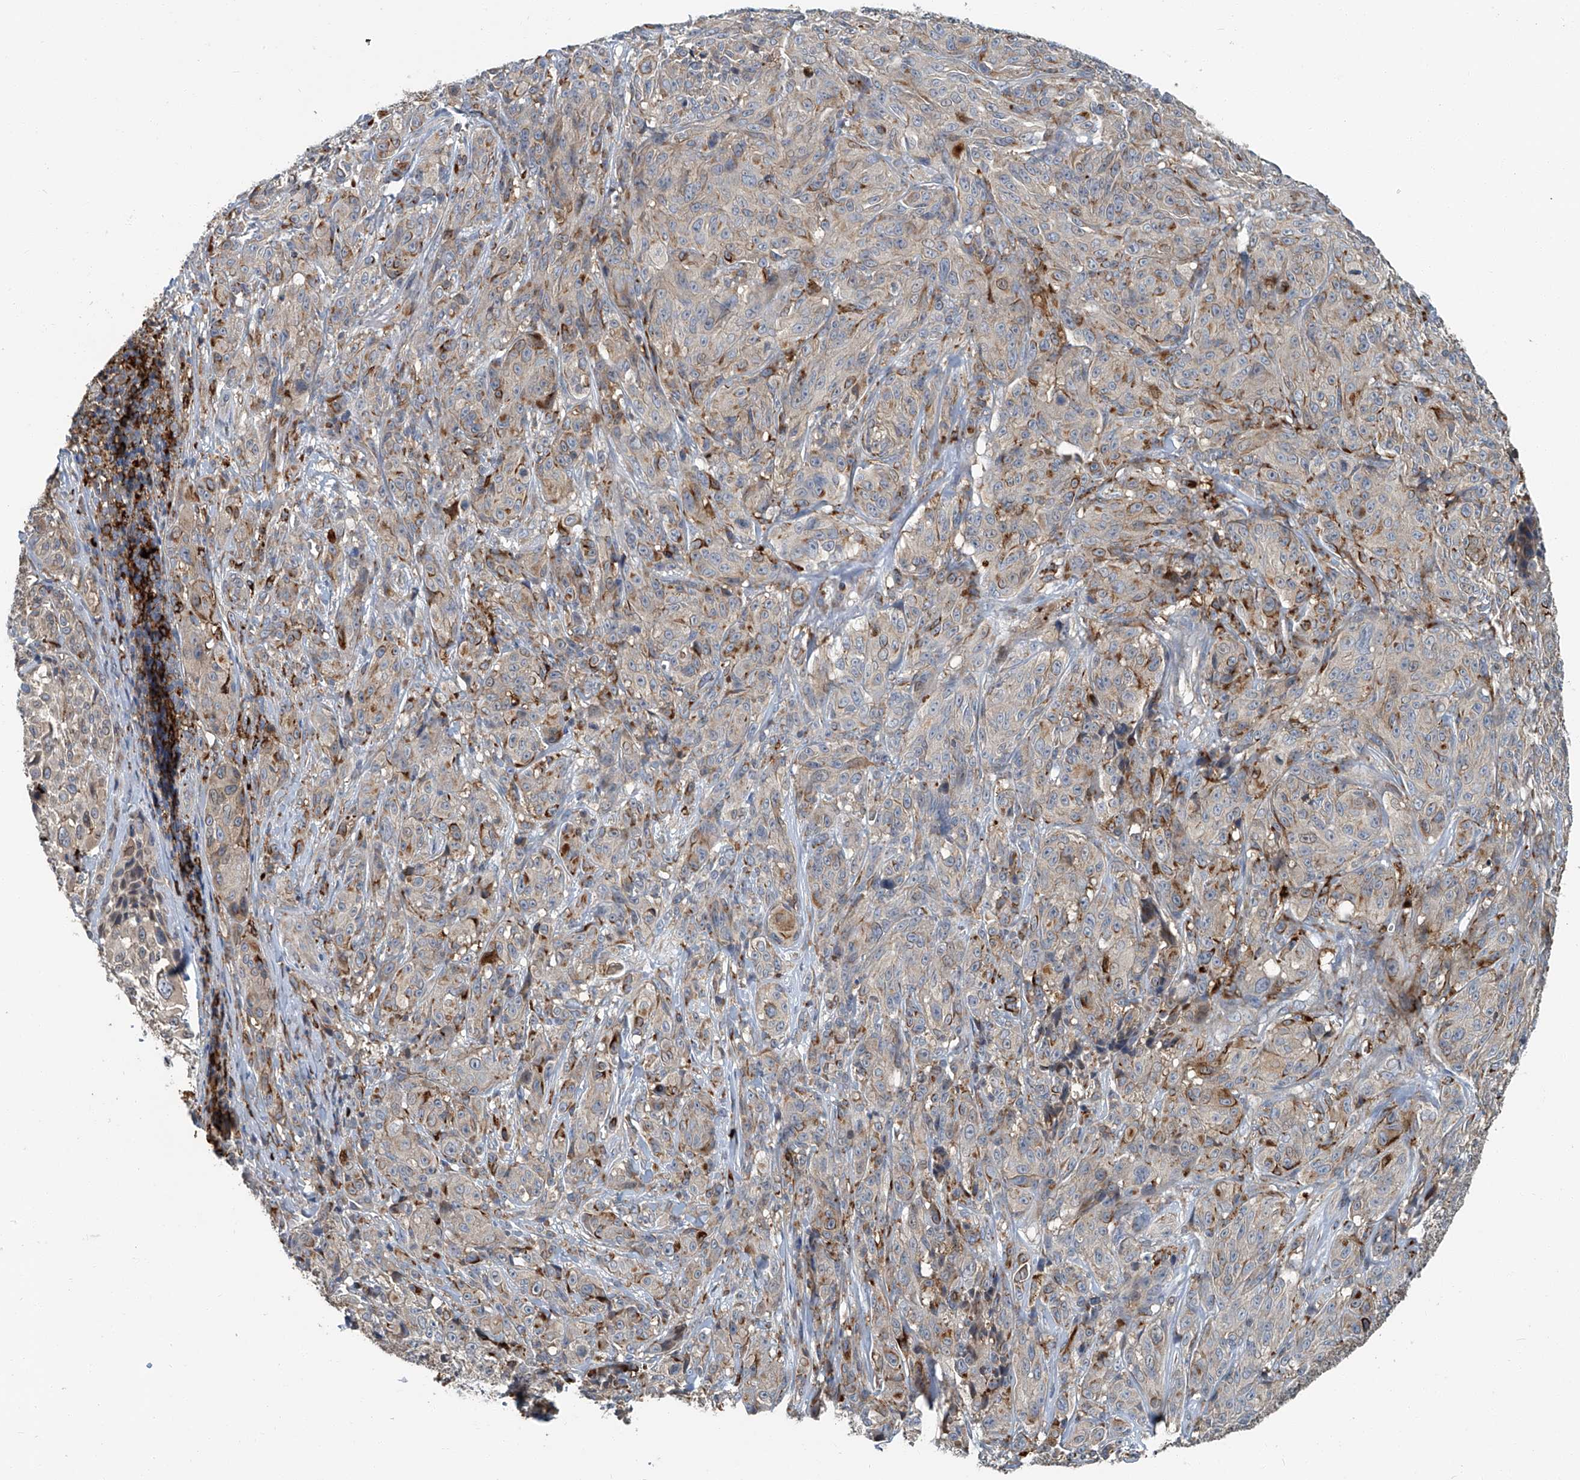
{"staining": {"intensity": "moderate", "quantity": "<25%", "location": "cytoplasmic/membranous"}, "tissue": "melanoma", "cell_type": "Tumor cells", "image_type": "cancer", "snomed": [{"axis": "morphology", "description": "Malignant melanoma, NOS"}, {"axis": "topography", "description": "Skin"}], "caption": "Immunohistochemistry (IHC) (DAB (3,3'-diaminobenzidine)) staining of human malignant melanoma exhibits moderate cytoplasmic/membranous protein staining in about <25% of tumor cells.", "gene": "FAM167A", "patient": {"sex": "male", "age": 73}}